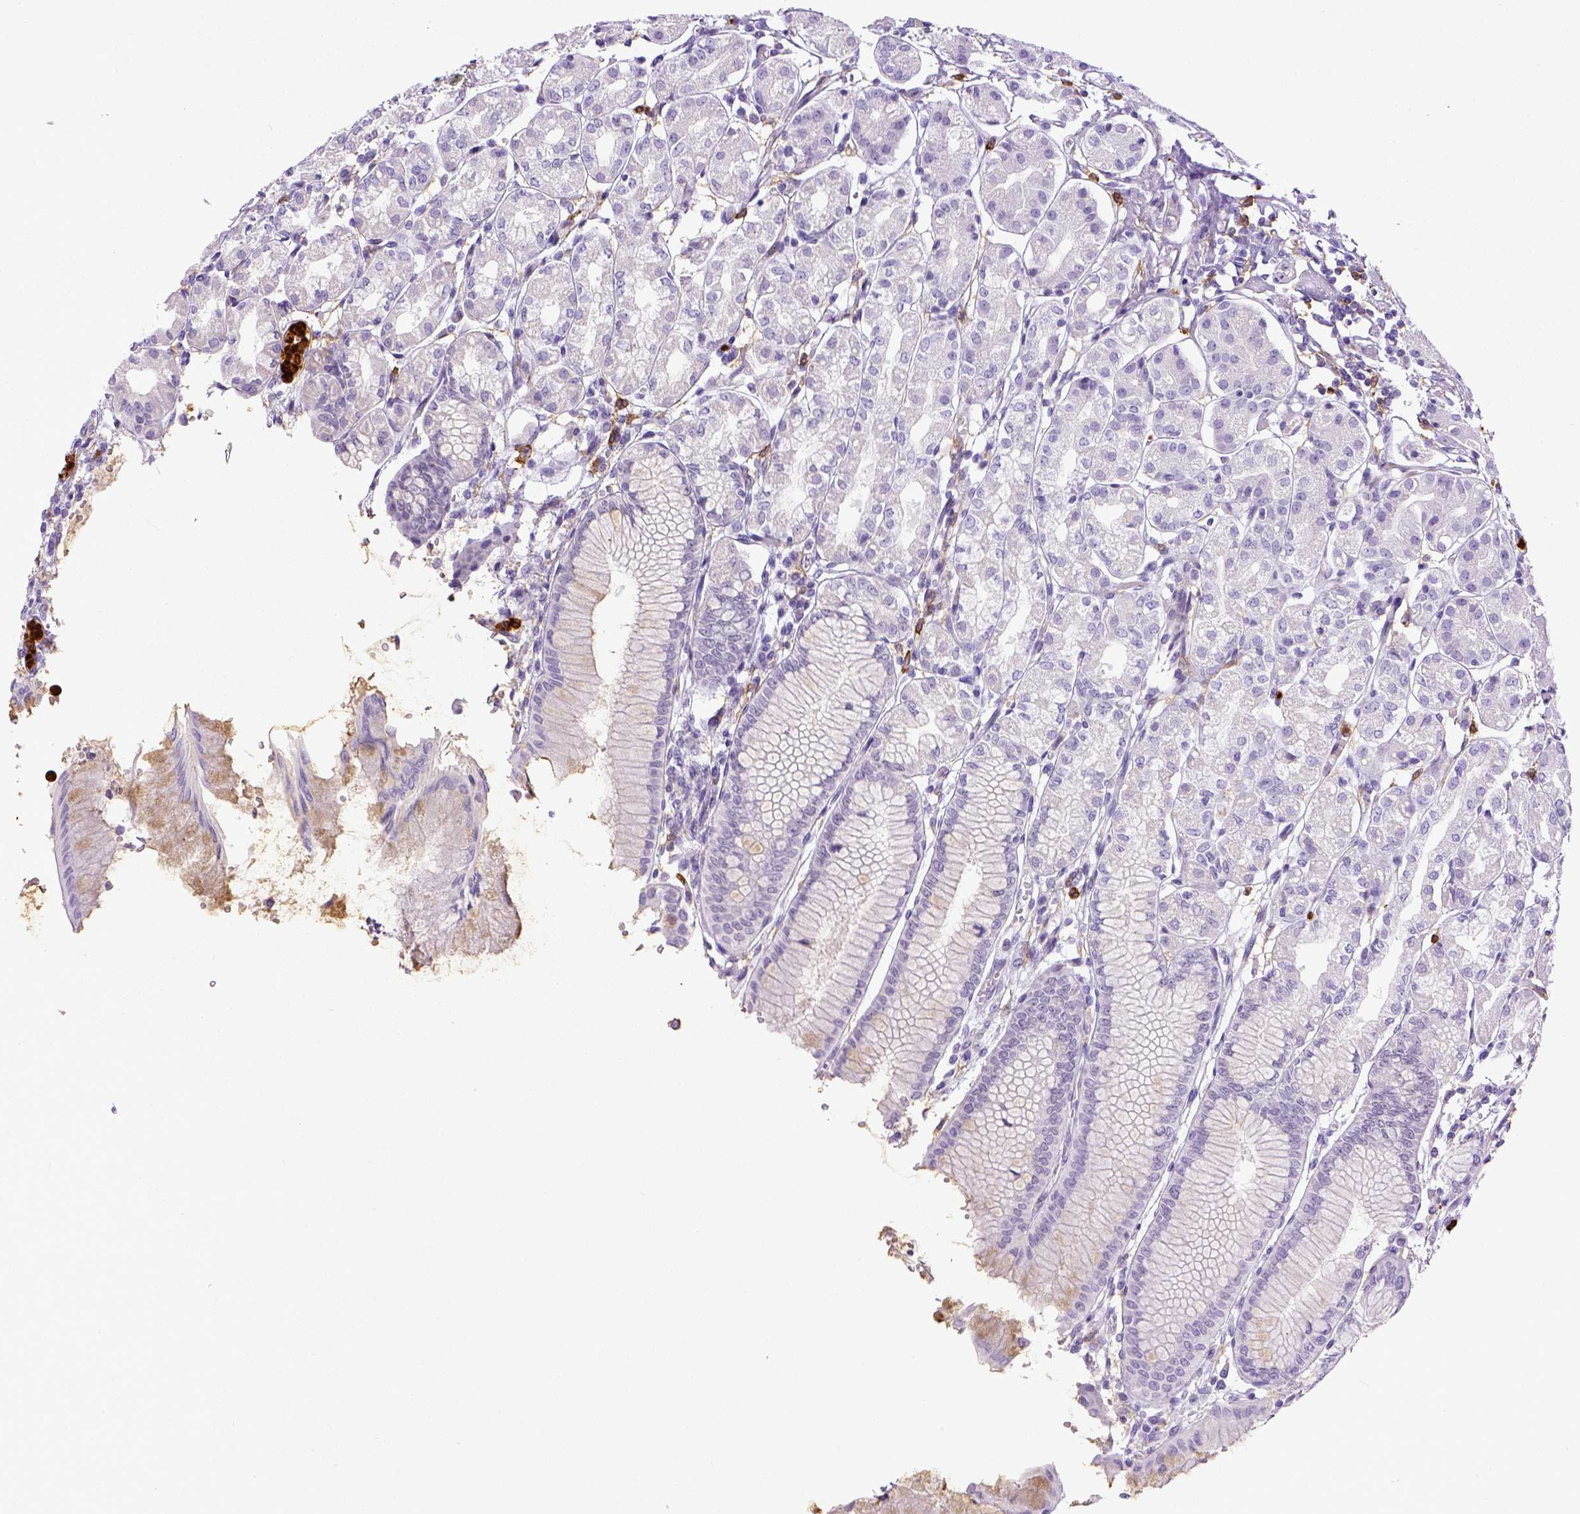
{"staining": {"intensity": "negative", "quantity": "none", "location": "none"}, "tissue": "stomach", "cell_type": "Glandular cells", "image_type": "normal", "snomed": [{"axis": "morphology", "description": "Normal tissue, NOS"}, {"axis": "topography", "description": "Skeletal muscle"}, {"axis": "topography", "description": "Stomach"}], "caption": "Immunohistochemistry (IHC) micrograph of unremarkable stomach: stomach stained with DAB (3,3'-diaminobenzidine) demonstrates no significant protein positivity in glandular cells.", "gene": "ITGAM", "patient": {"sex": "female", "age": 57}}